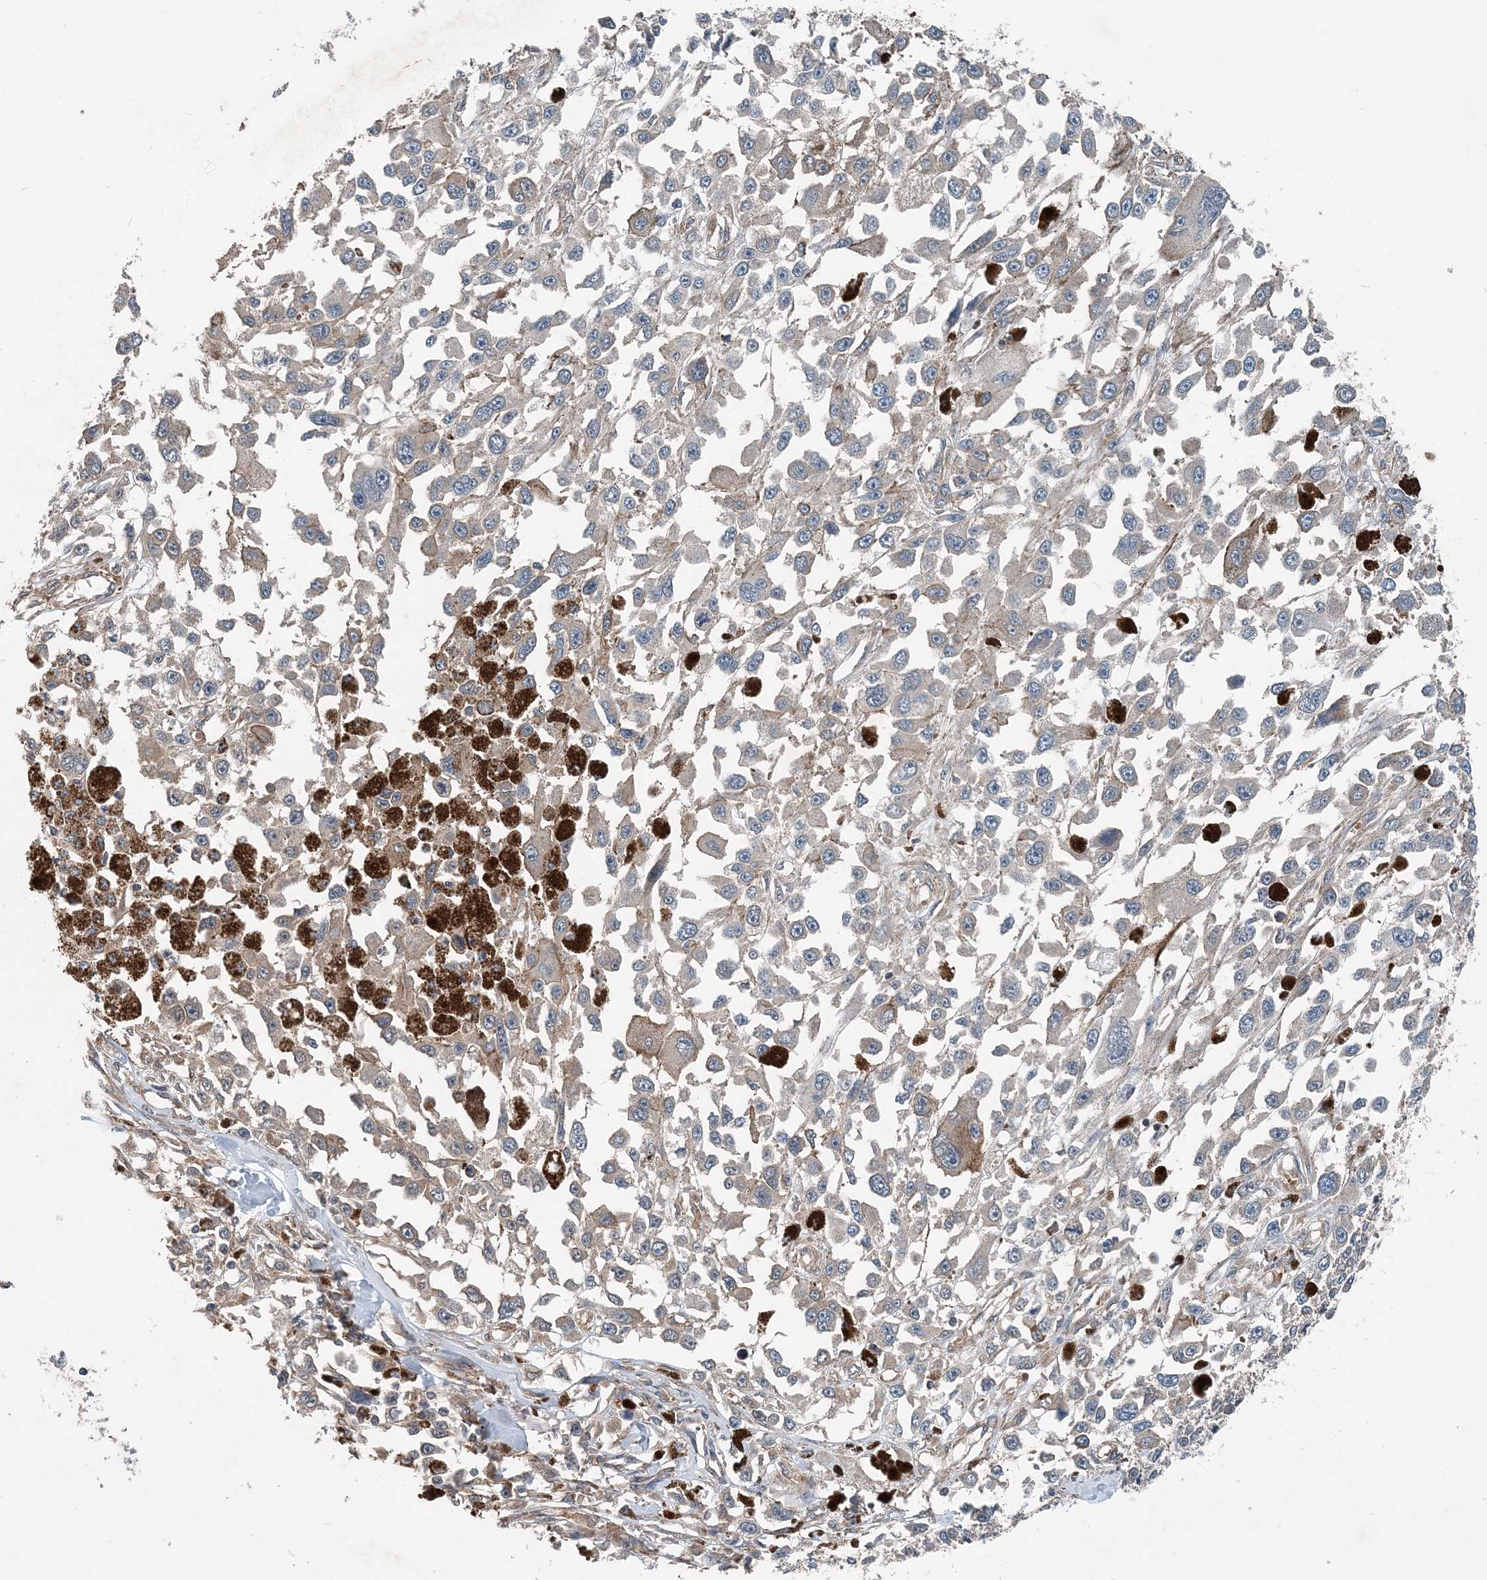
{"staining": {"intensity": "weak", "quantity": "<25%", "location": "cytoplasmic/membranous"}, "tissue": "melanoma", "cell_type": "Tumor cells", "image_type": "cancer", "snomed": [{"axis": "morphology", "description": "Malignant melanoma, Metastatic site"}, {"axis": "topography", "description": "Lymph node"}], "caption": "Tumor cells are negative for brown protein staining in malignant melanoma (metastatic site).", "gene": "SMPD3", "patient": {"sex": "male", "age": 59}}